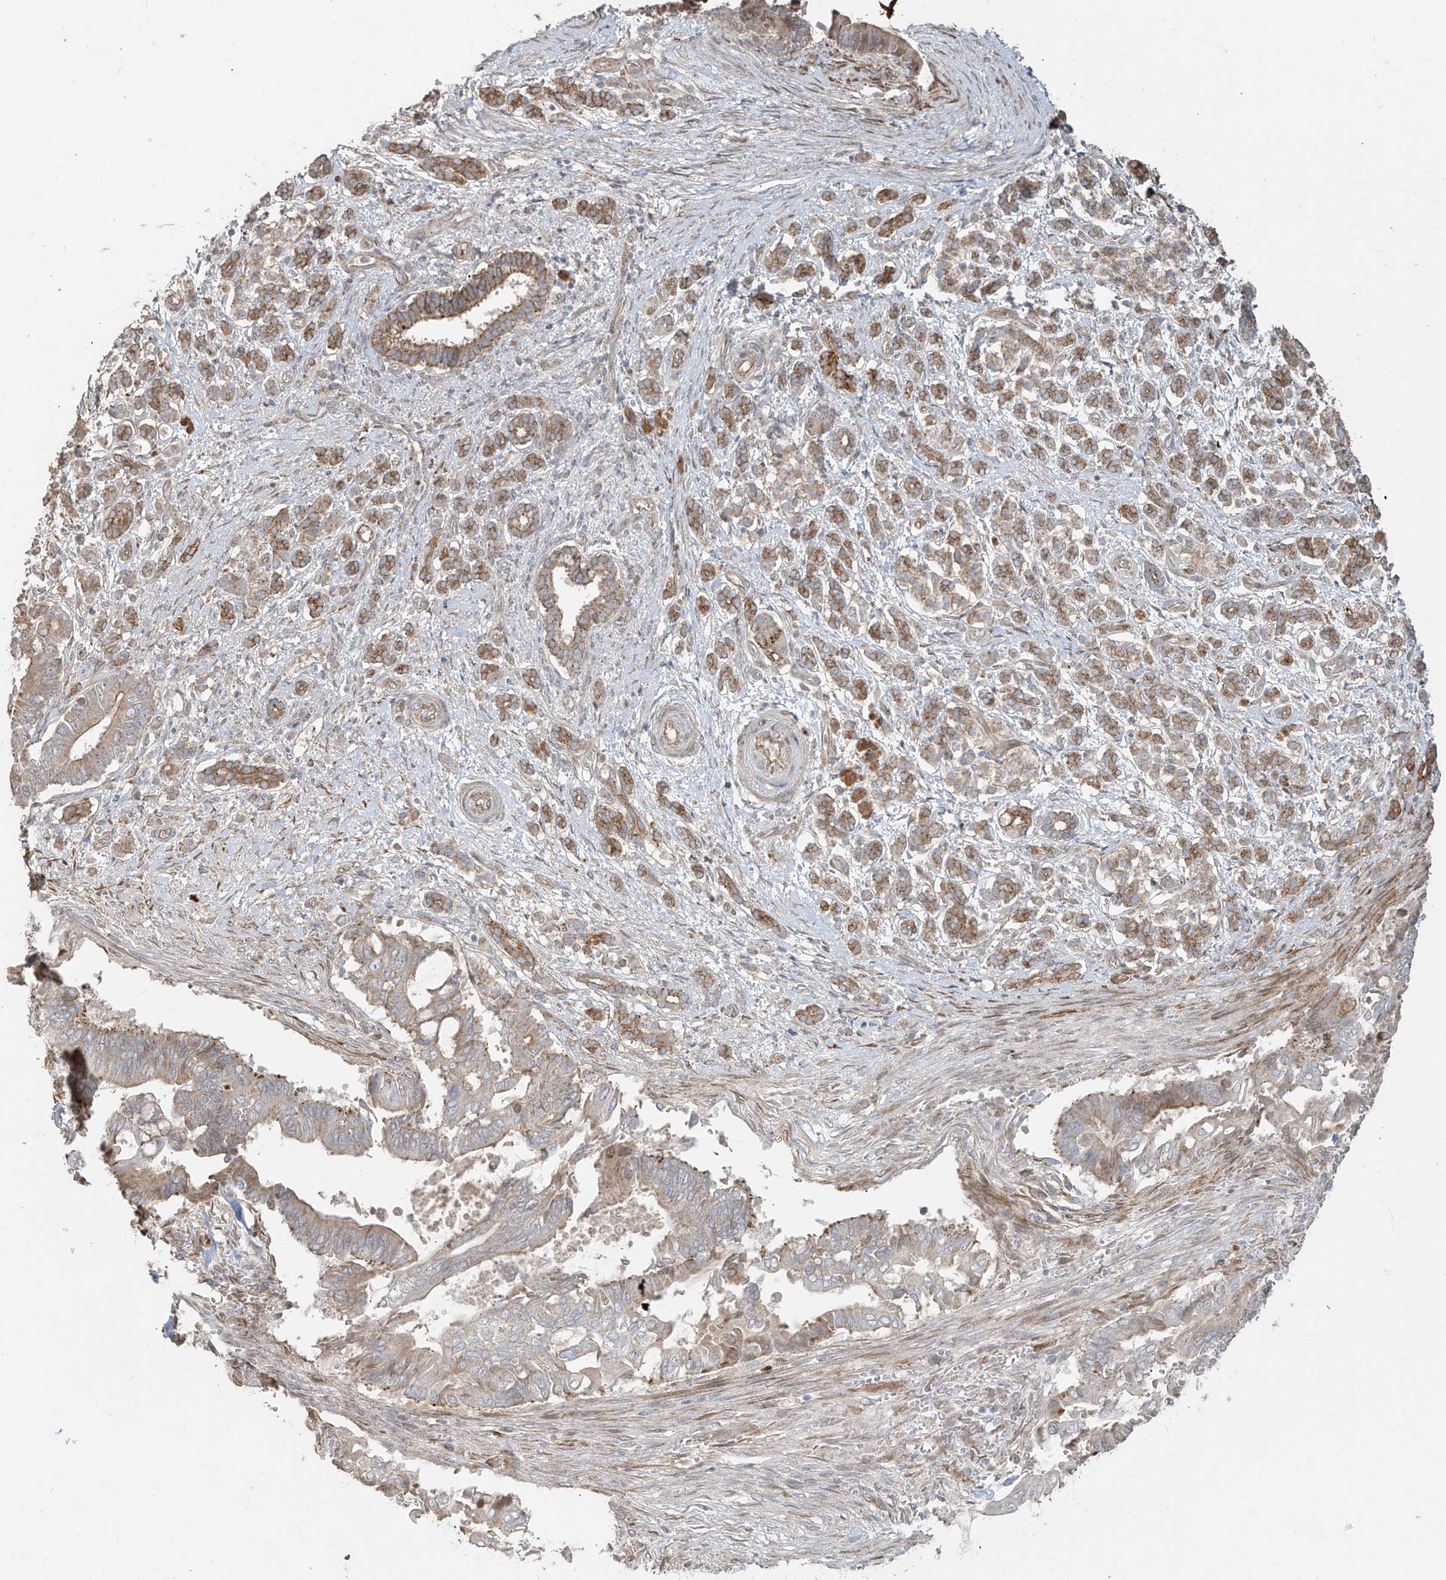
{"staining": {"intensity": "weak", "quantity": "25%-75%", "location": "cytoplasmic/membranous"}, "tissue": "pancreatic cancer", "cell_type": "Tumor cells", "image_type": "cancer", "snomed": [{"axis": "morphology", "description": "Adenocarcinoma, NOS"}, {"axis": "topography", "description": "Pancreas"}], "caption": "Pancreatic cancer was stained to show a protein in brown. There is low levels of weak cytoplasmic/membranous staining in about 25%-75% of tumor cells. Nuclei are stained in blue.", "gene": "ABTB1", "patient": {"sex": "male", "age": 68}}